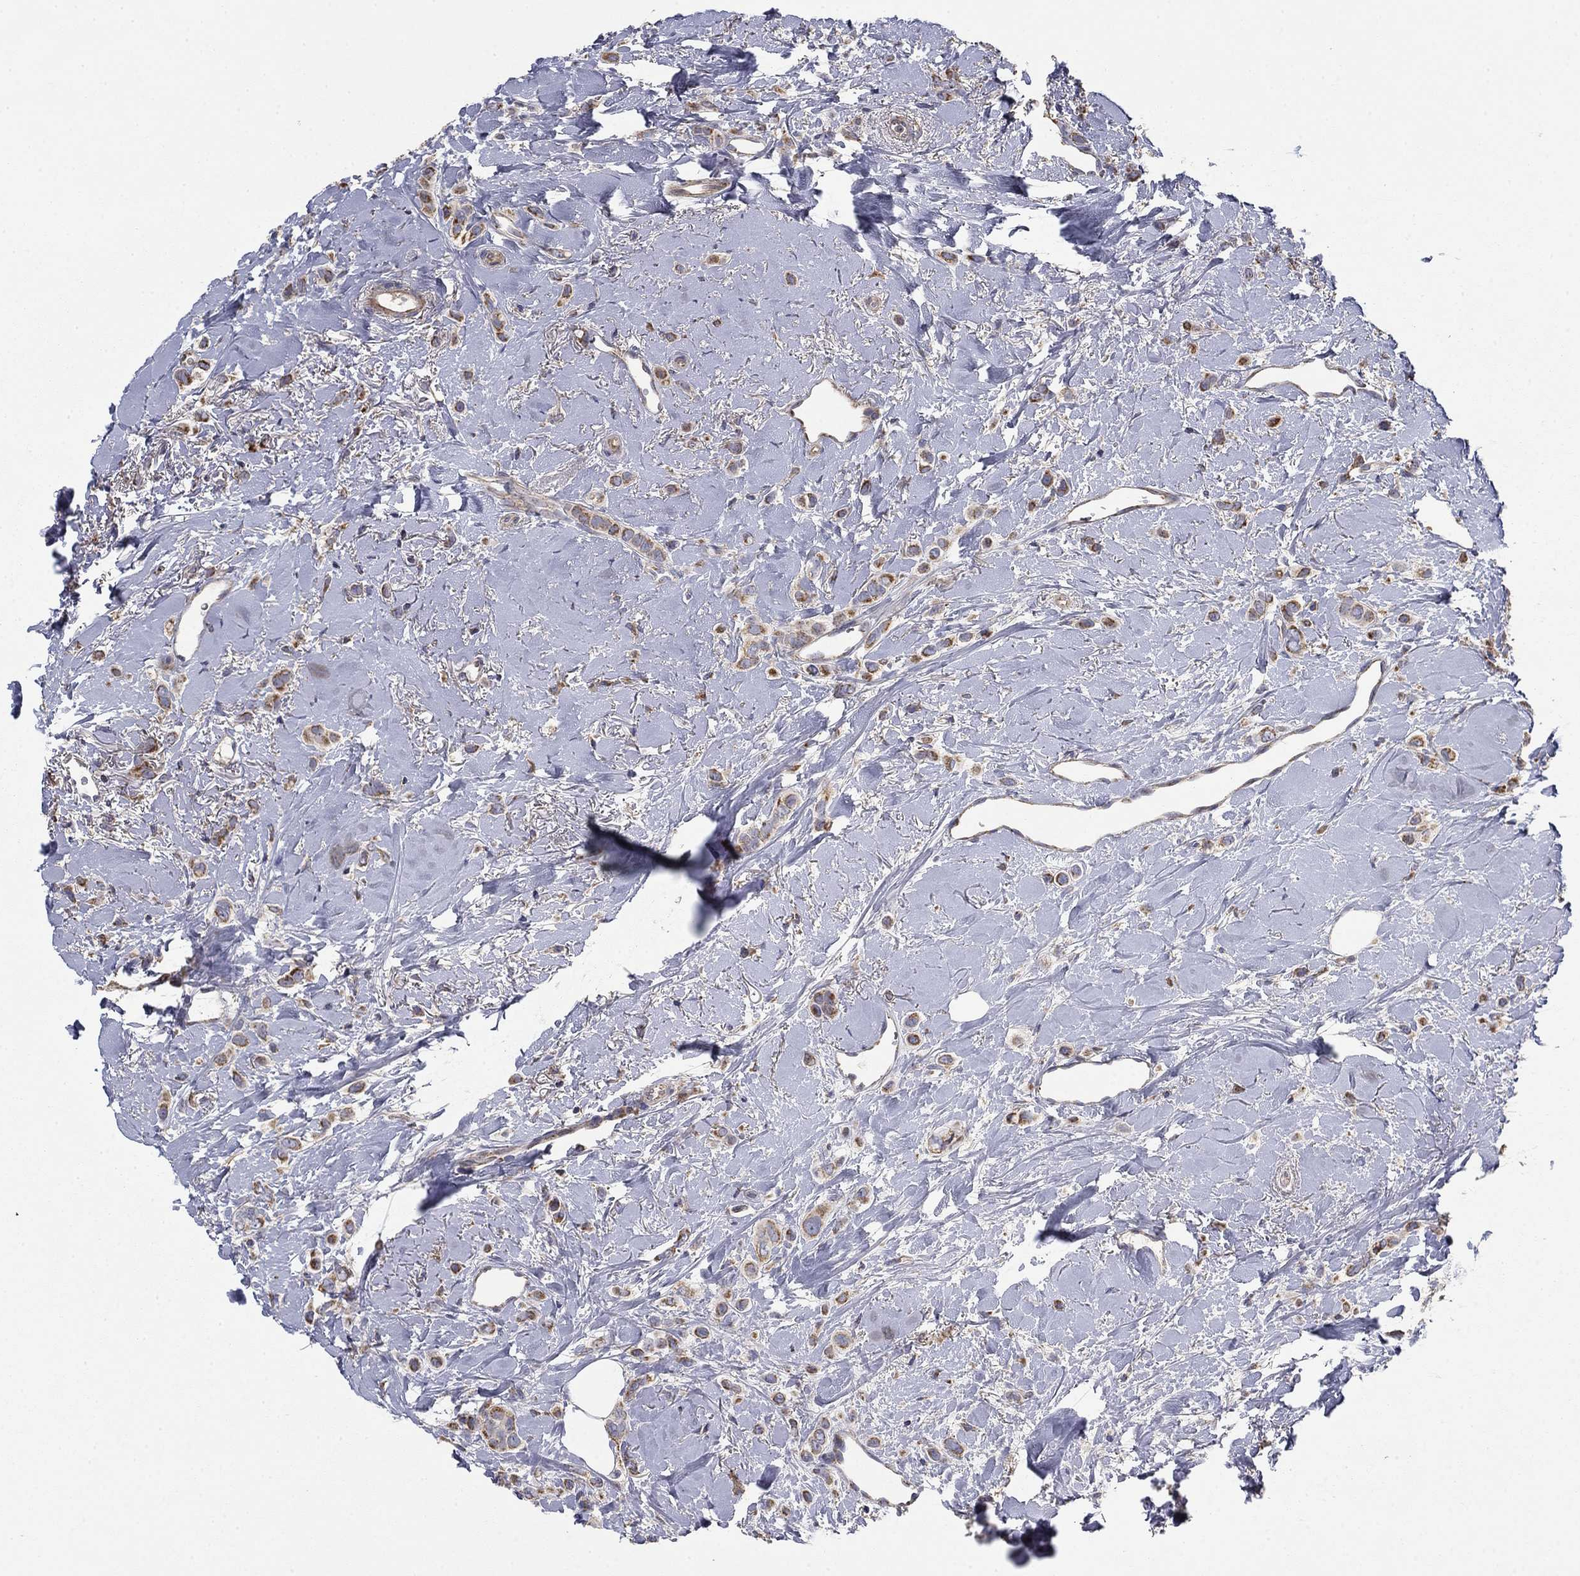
{"staining": {"intensity": "strong", "quantity": "25%-75%", "location": "cytoplasmic/membranous"}, "tissue": "breast cancer", "cell_type": "Tumor cells", "image_type": "cancer", "snomed": [{"axis": "morphology", "description": "Lobular carcinoma"}, {"axis": "topography", "description": "Breast"}], "caption": "The photomicrograph exhibits immunohistochemical staining of breast cancer (lobular carcinoma). There is strong cytoplasmic/membranous expression is identified in approximately 25%-75% of tumor cells. The staining was performed using DAB (3,3'-diaminobenzidine), with brown indicating positive protein expression. Nuclei are stained blue with hematoxylin.", "gene": "MMAA", "patient": {"sex": "female", "age": 66}}